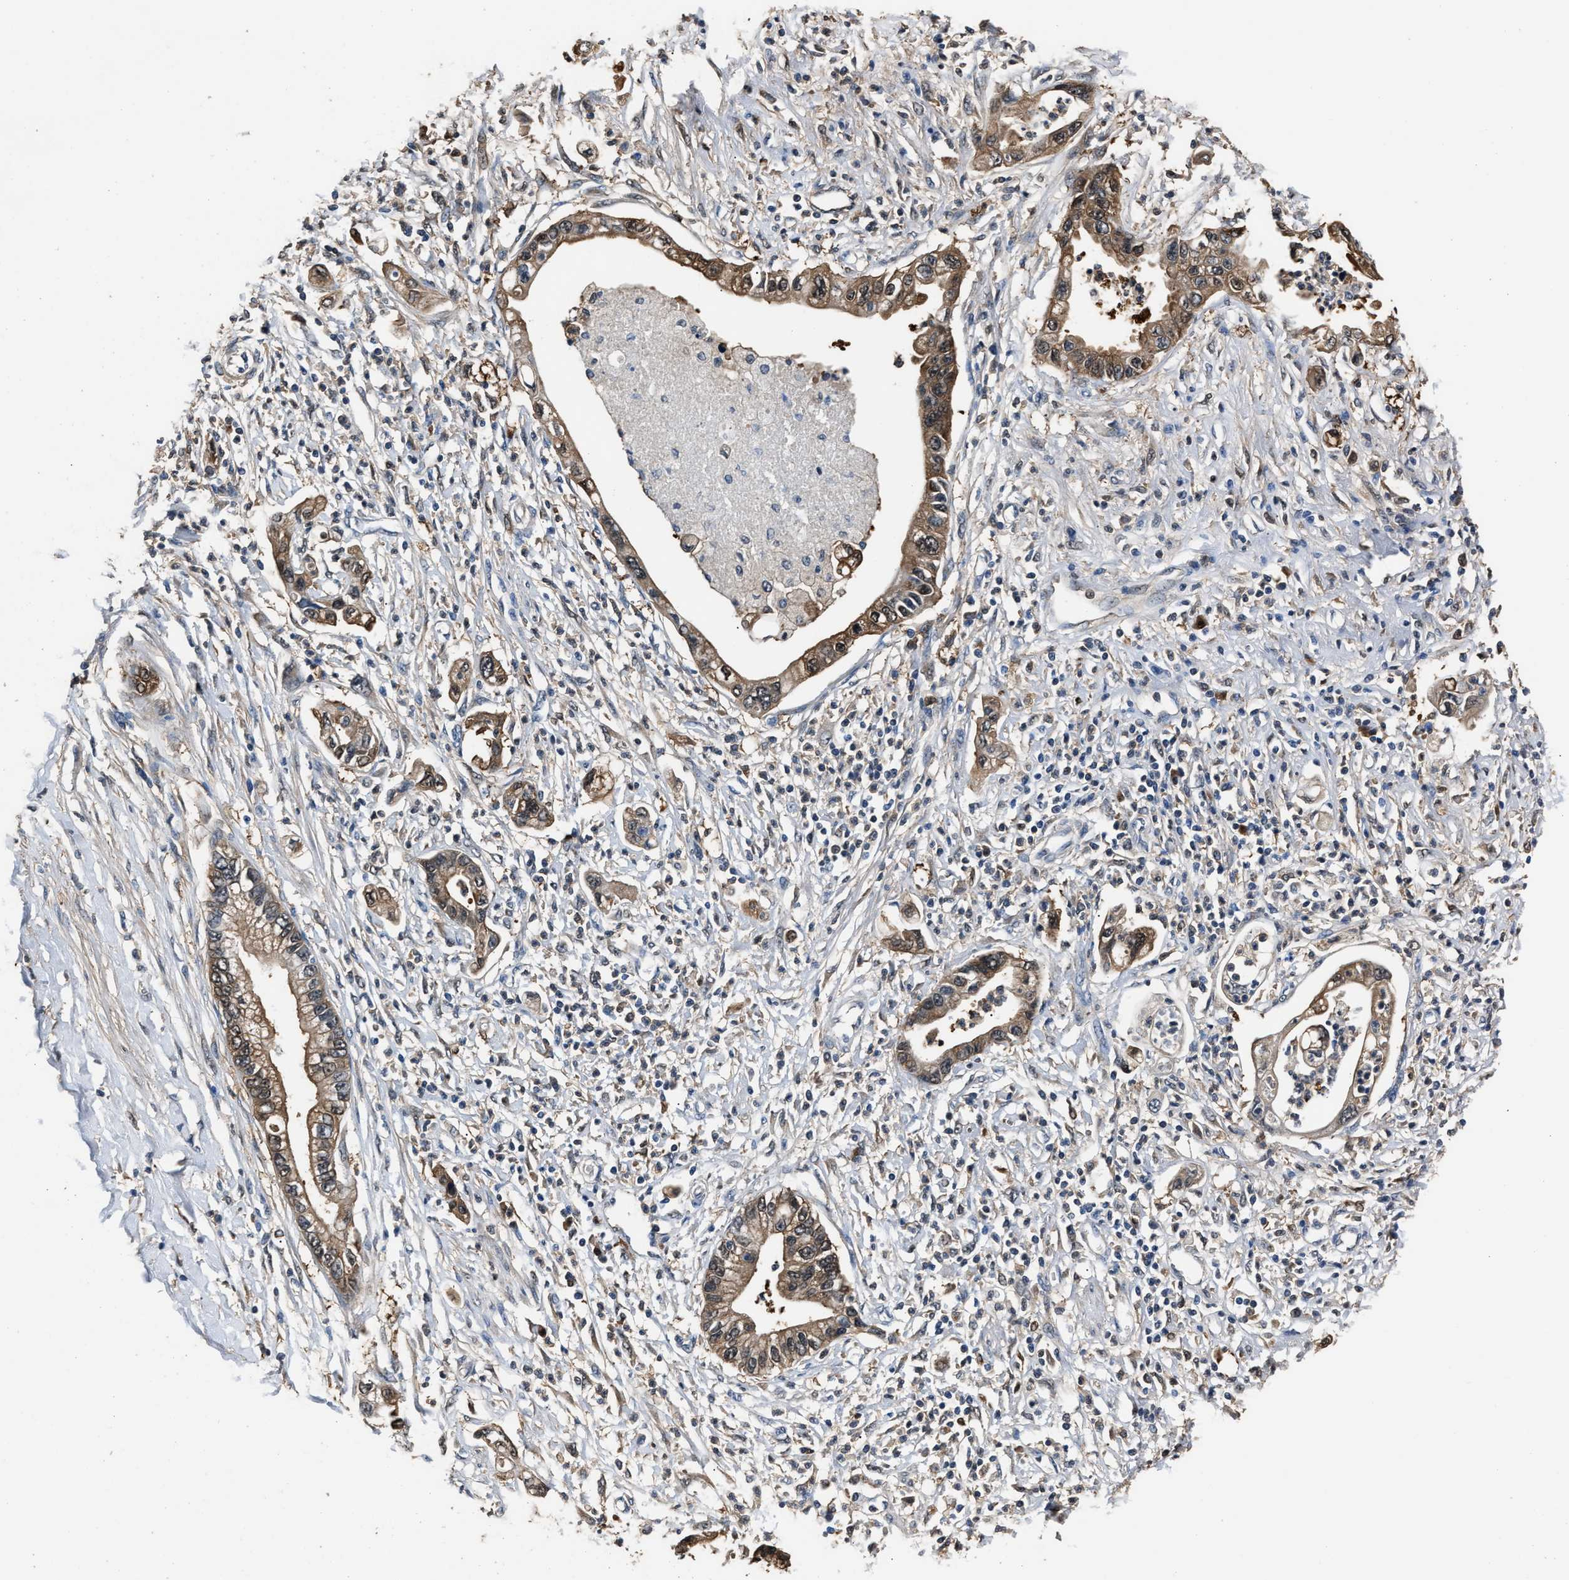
{"staining": {"intensity": "moderate", "quantity": ">75%", "location": "cytoplasmic/membranous"}, "tissue": "pancreatic cancer", "cell_type": "Tumor cells", "image_type": "cancer", "snomed": [{"axis": "morphology", "description": "Adenocarcinoma, NOS"}, {"axis": "topography", "description": "Pancreas"}], "caption": "Pancreatic cancer (adenocarcinoma) stained for a protein displays moderate cytoplasmic/membranous positivity in tumor cells.", "gene": "GSTP1", "patient": {"sex": "male", "age": 56}}